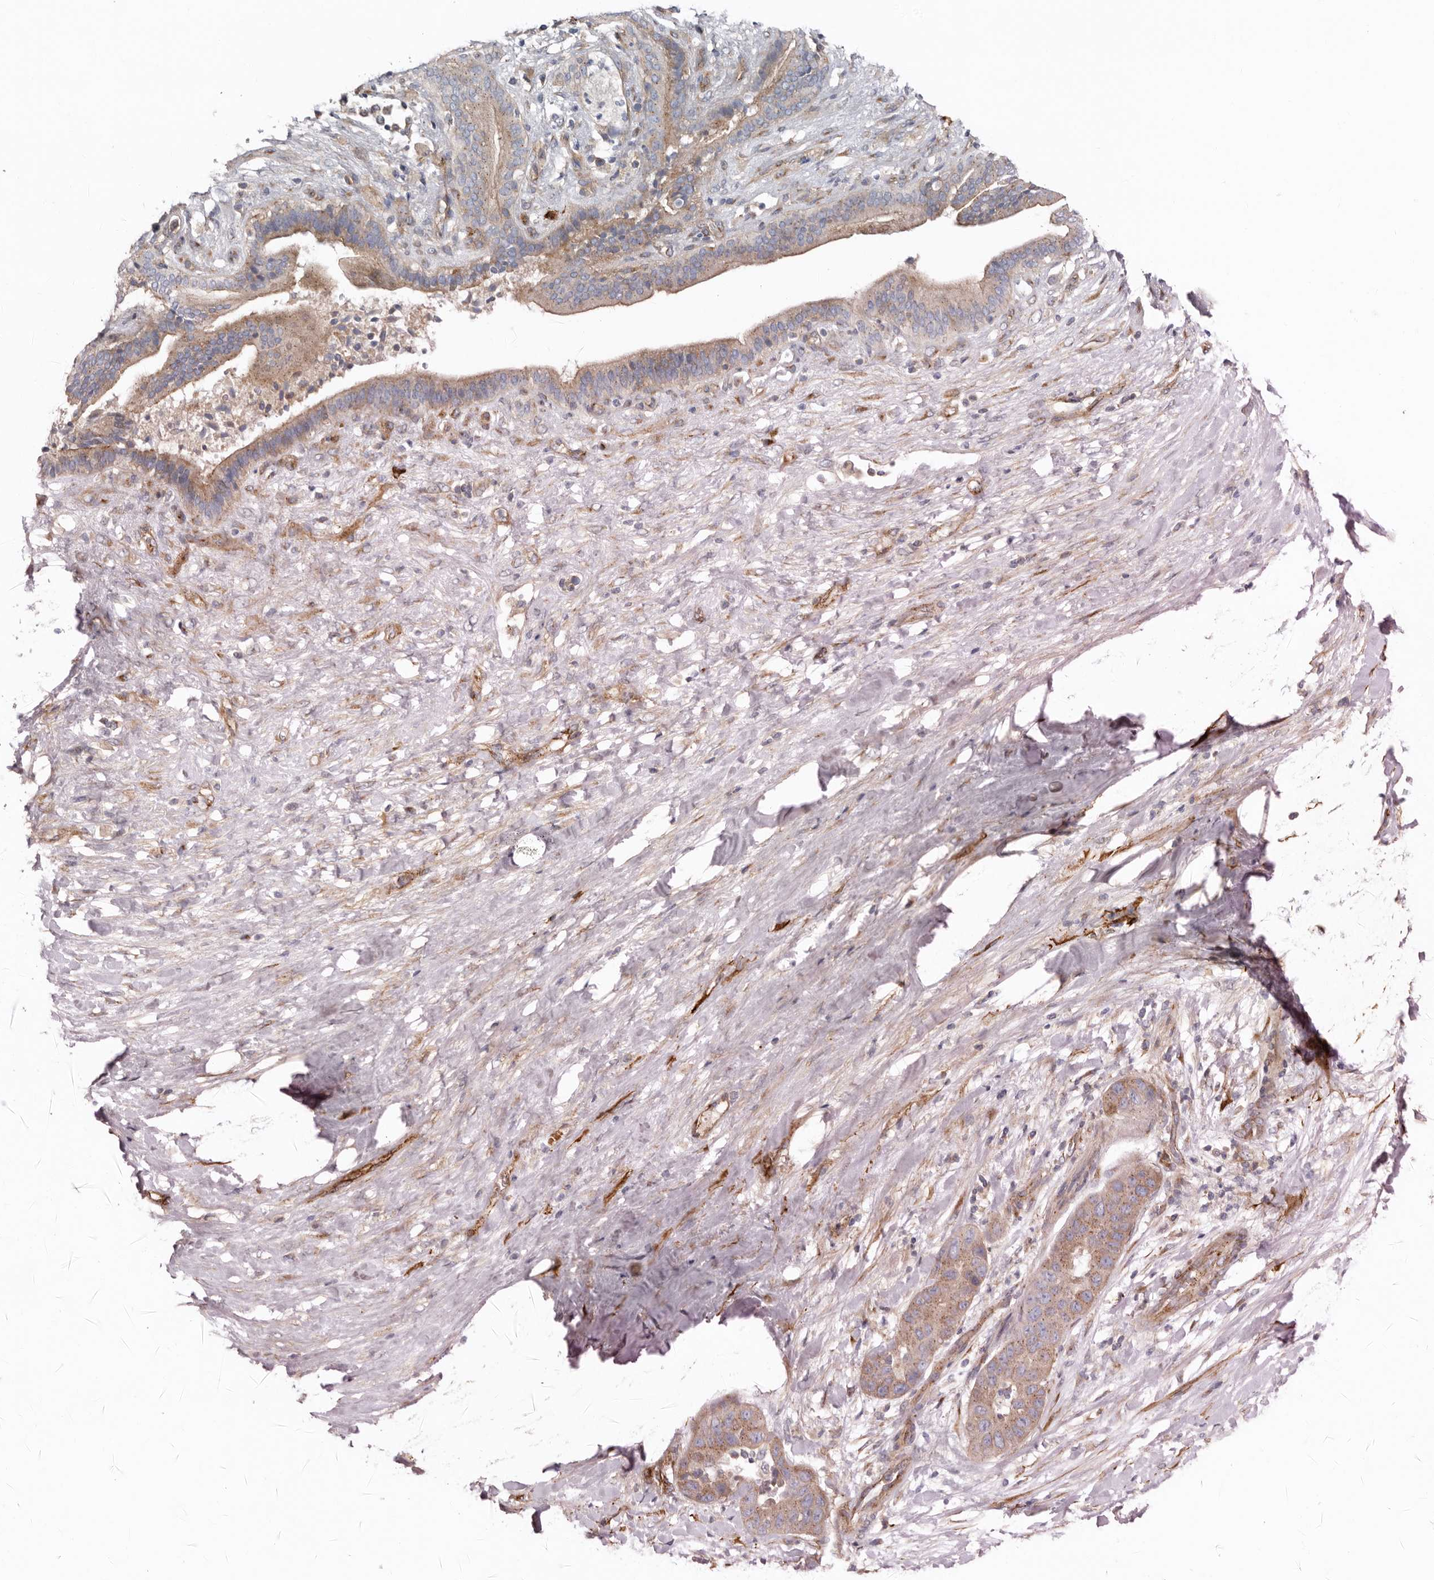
{"staining": {"intensity": "moderate", "quantity": ">75%", "location": "cytoplasmic/membranous"}, "tissue": "liver cancer", "cell_type": "Tumor cells", "image_type": "cancer", "snomed": [{"axis": "morphology", "description": "Cholangiocarcinoma"}, {"axis": "topography", "description": "Liver"}], "caption": "A medium amount of moderate cytoplasmic/membranous positivity is identified in about >75% of tumor cells in liver cancer (cholangiocarcinoma) tissue. The protein of interest is stained brown, and the nuclei are stained in blue (DAB (3,3'-diaminobenzidine) IHC with brightfield microscopy, high magnification).", "gene": "LUZP1", "patient": {"sex": "female", "age": 52}}